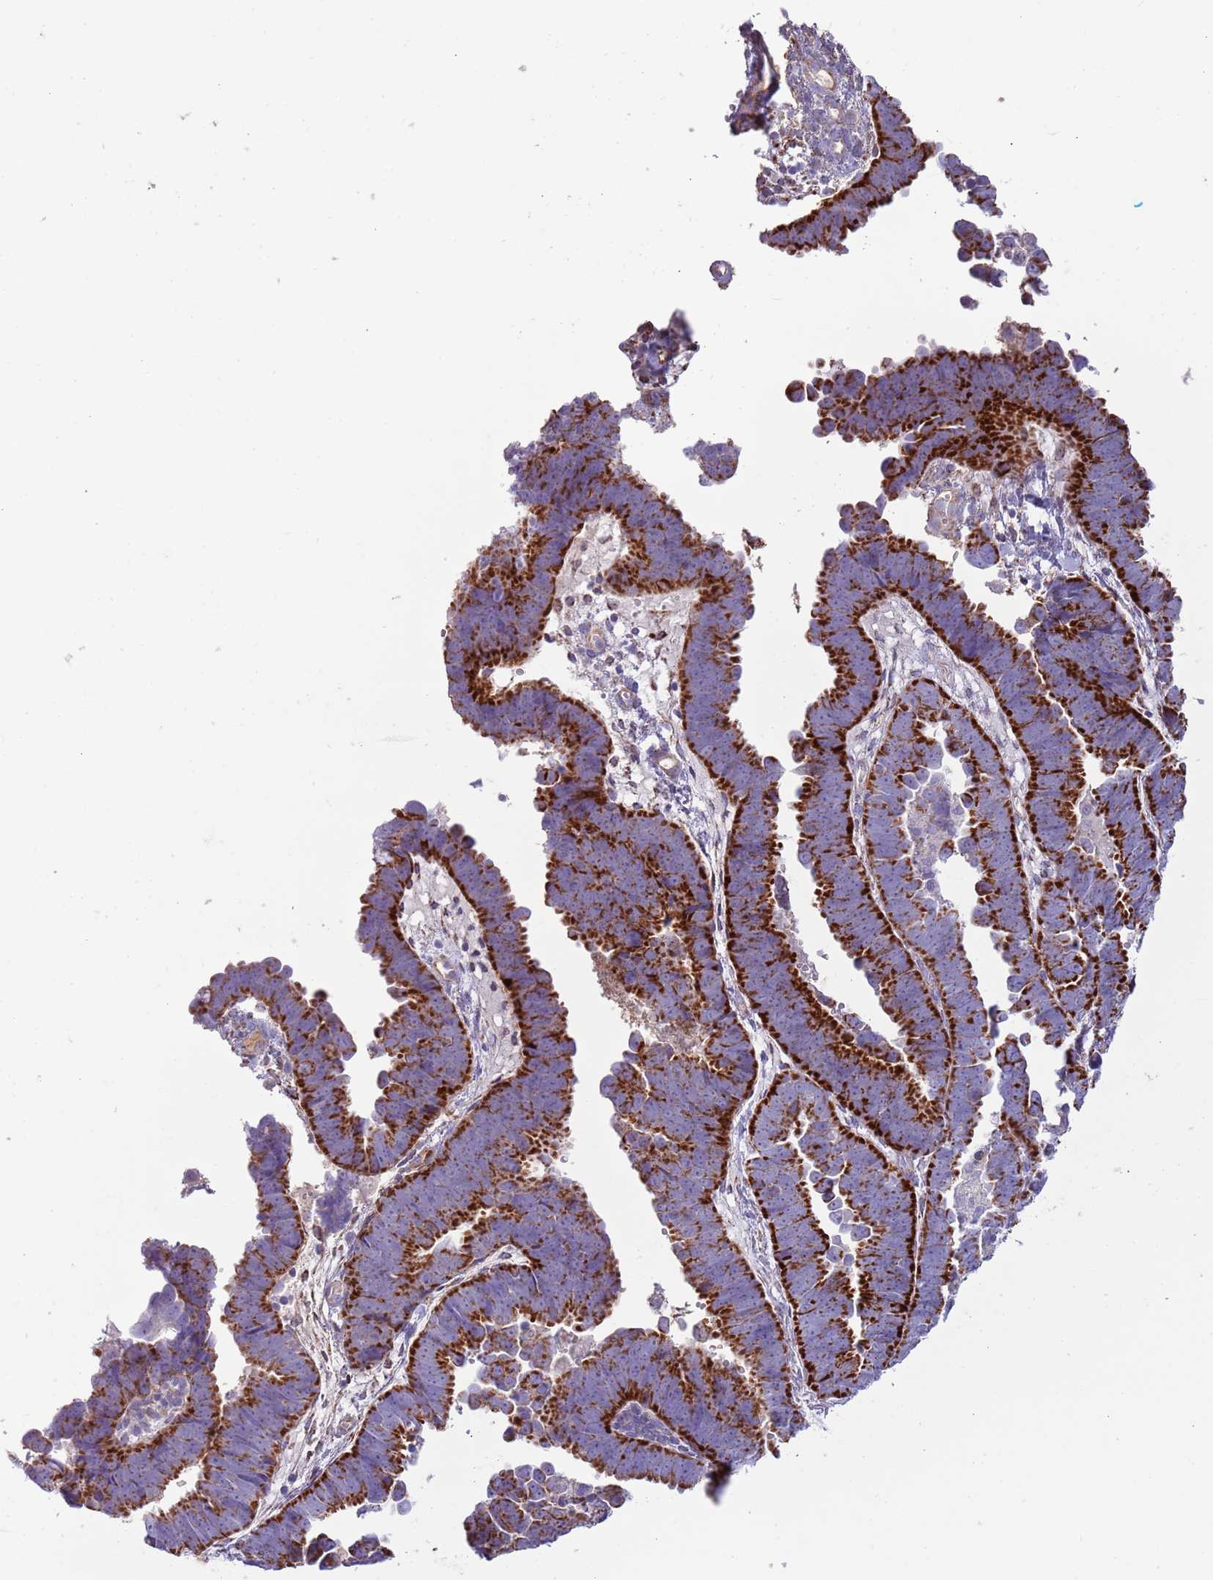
{"staining": {"intensity": "strong", "quantity": "<25%", "location": "cytoplasmic/membranous"}, "tissue": "endometrial cancer", "cell_type": "Tumor cells", "image_type": "cancer", "snomed": [{"axis": "morphology", "description": "Adenocarcinoma, NOS"}, {"axis": "topography", "description": "Endometrium"}], "caption": "Adenocarcinoma (endometrial) tissue demonstrates strong cytoplasmic/membranous expression in about <25% of tumor cells, visualized by immunohistochemistry.", "gene": "RNF222", "patient": {"sex": "female", "age": 75}}